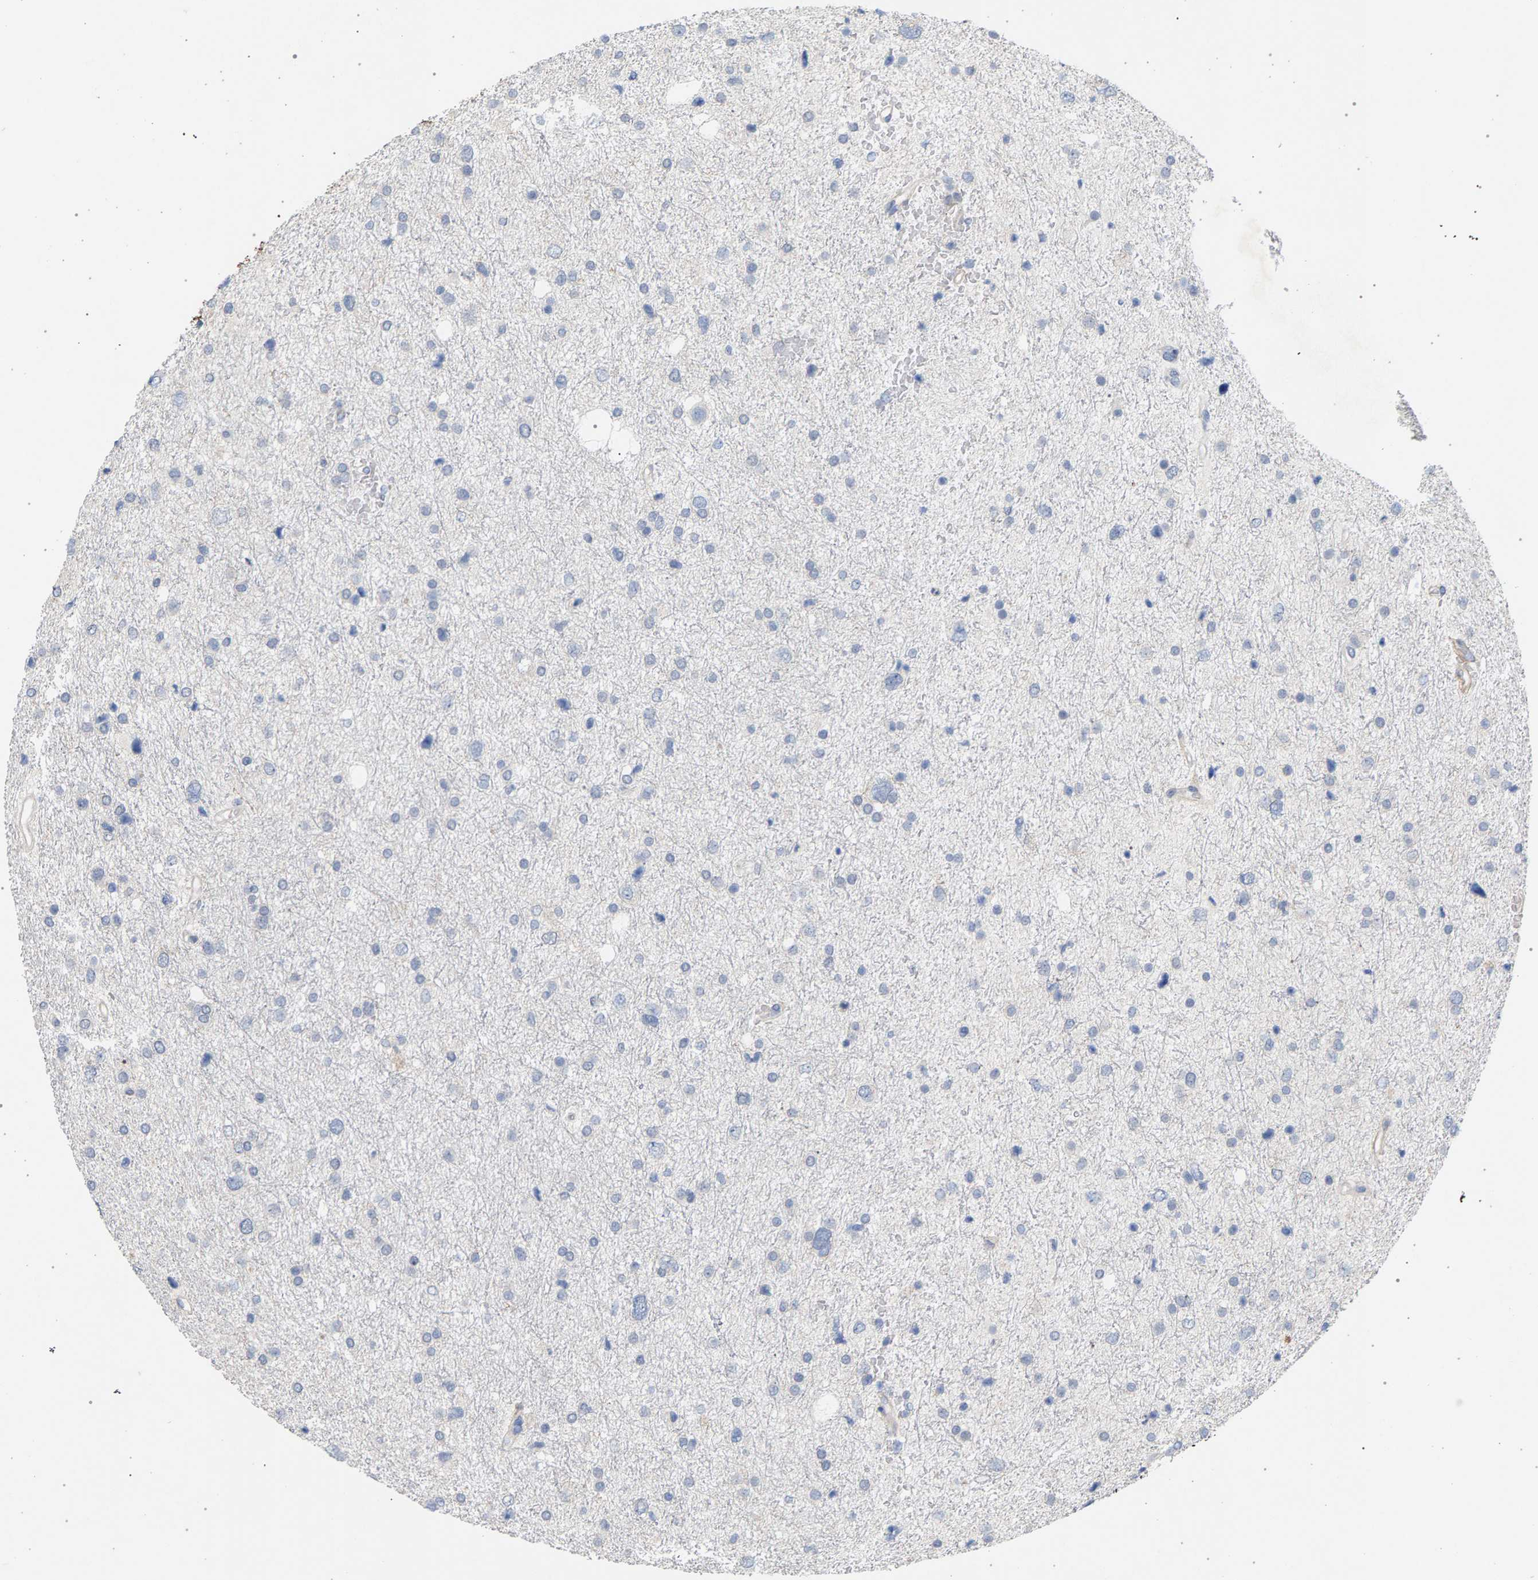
{"staining": {"intensity": "negative", "quantity": "none", "location": "none"}, "tissue": "glioma", "cell_type": "Tumor cells", "image_type": "cancer", "snomed": [{"axis": "morphology", "description": "Glioma, malignant, Low grade"}, {"axis": "topography", "description": "Brain"}], "caption": "DAB immunohistochemical staining of glioma demonstrates no significant staining in tumor cells.", "gene": "MAMDC2", "patient": {"sex": "female", "age": 37}}